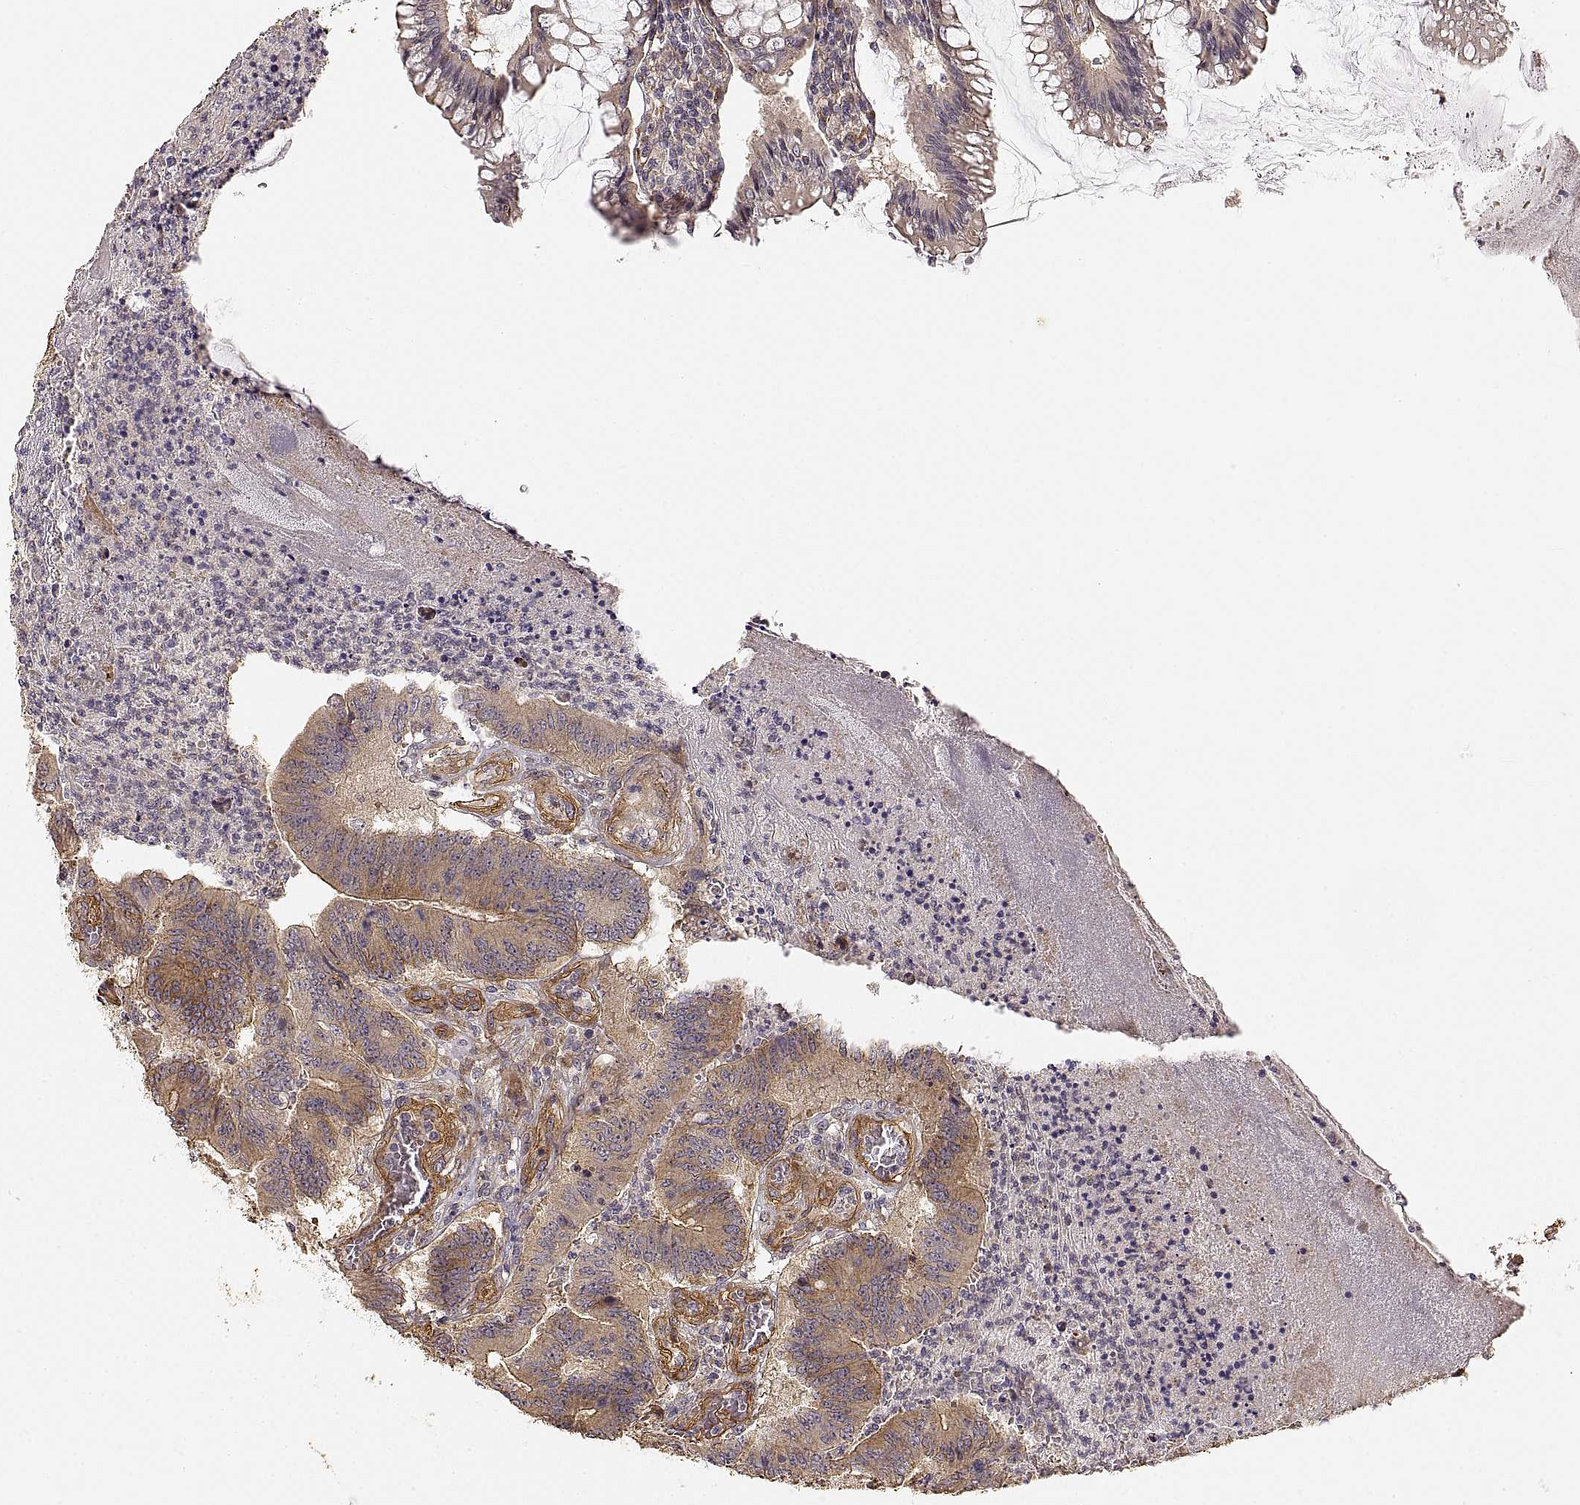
{"staining": {"intensity": "weak", "quantity": ">75%", "location": "cytoplasmic/membranous"}, "tissue": "colorectal cancer", "cell_type": "Tumor cells", "image_type": "cancer", "snomed": [{"axis": "morphology", "description": "Adenocarcinoma, NOS"}, {"axis": "topography", "description": "Colon"}], "caption": "Protein staining of colorectal cancer tissue reveals weak cytoplasmic/membranous positivity in about >75% of tumor cells.", "gene": "LAMA4", "patient": {"sex": "female", "age": 70}}